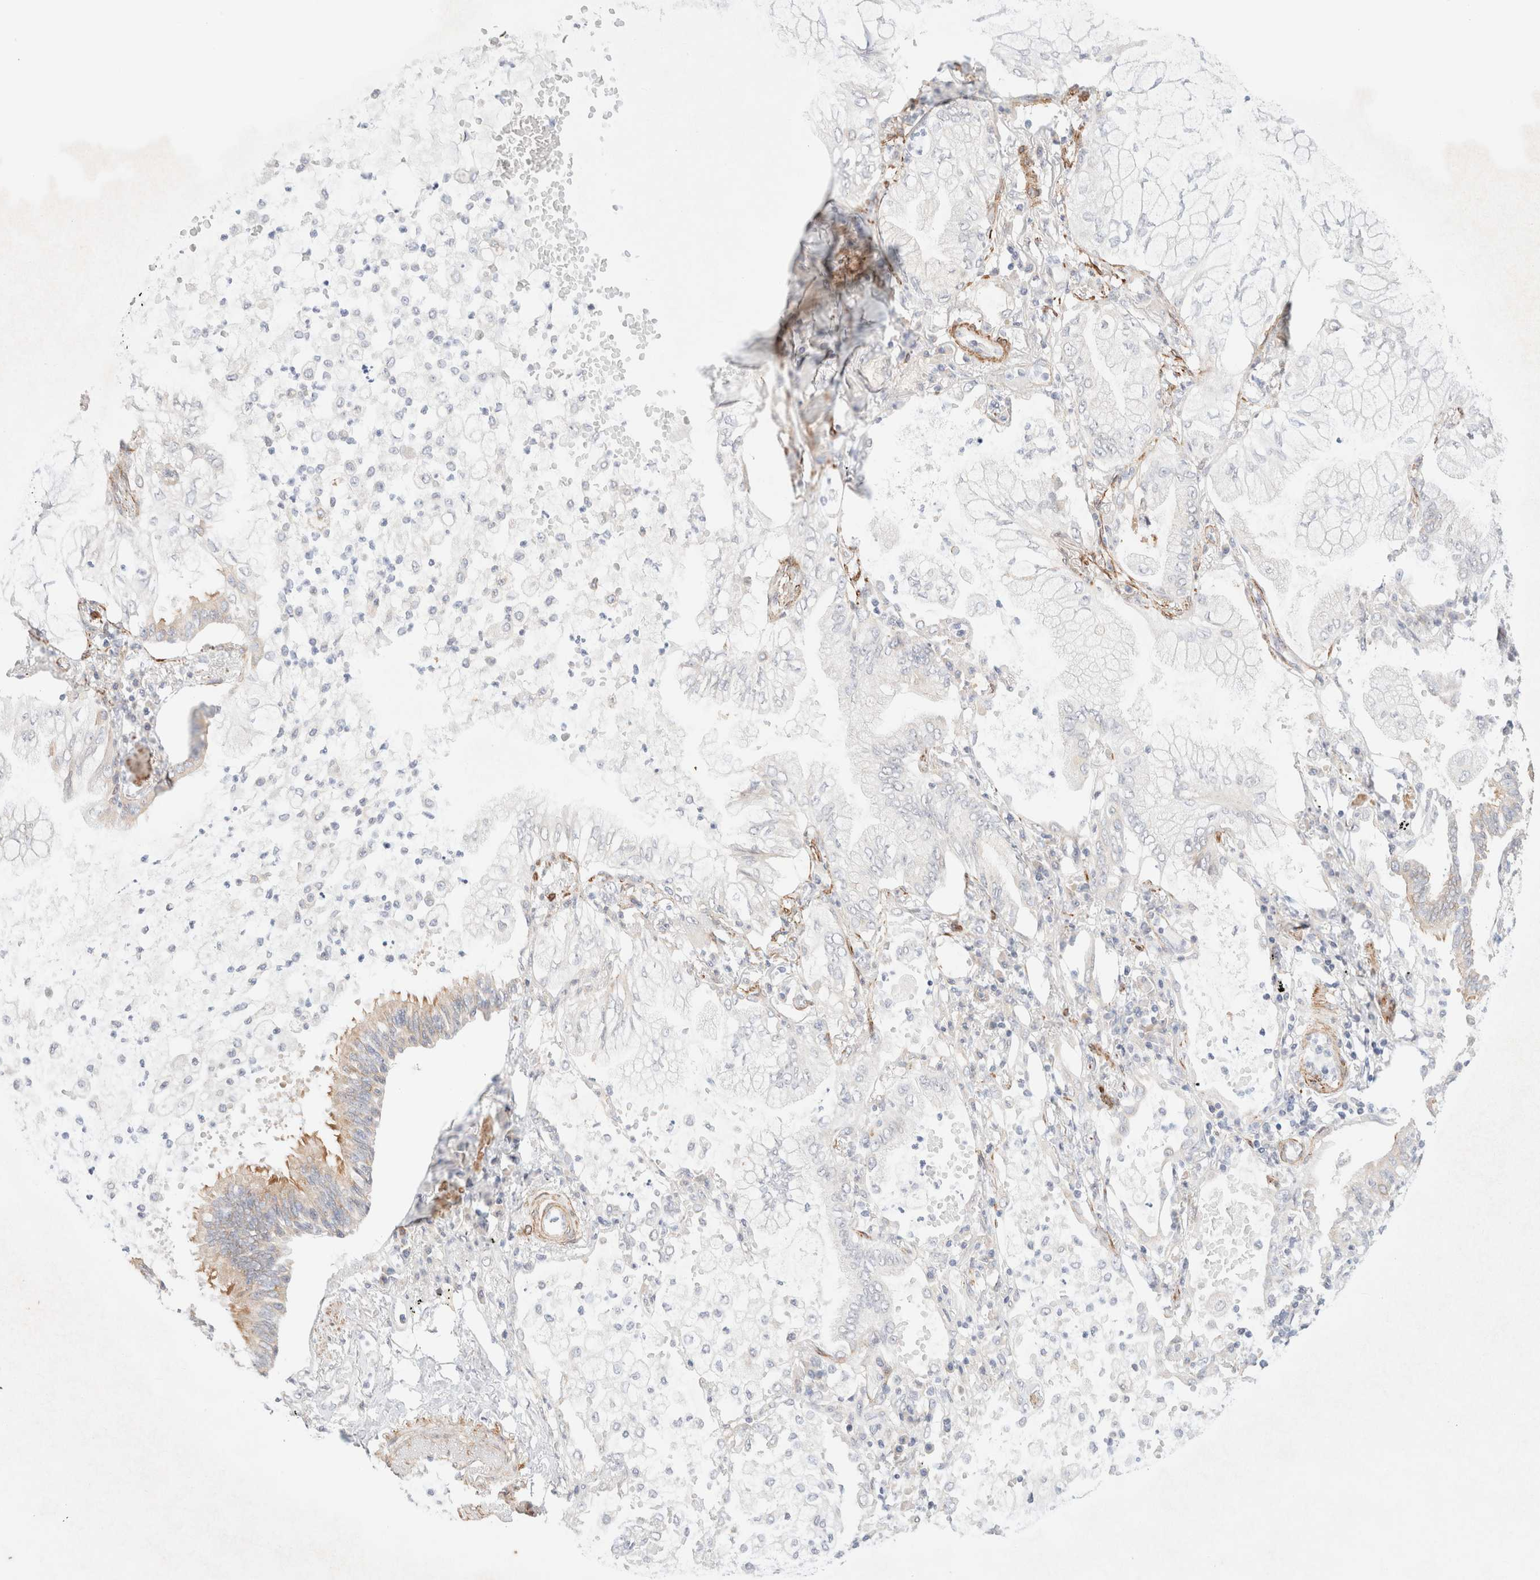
{"staining": {"intensity": "weak", "quantity": "<25%", "location": "cytoplasmic/membranous"}, "tissue": "lung cancer", "cell_type": "Tumor cells", "image_type": "cancer", "snomed": [{"axis": "morphology", "description": "Adenocarcinoma, NOS"}, {"axis": "topography", "description": "Lung"}], "caption": "High magnification brightfield microscopy of adenocarcinoma (lung) stained with DAB (3,3'-diaminobenzidine) (brown) and counterstained with hematoxylin (blue): tumor cells show no significant positivity.", "gene": "RRP15", "patient": {"sex": "female", "age": 70}}